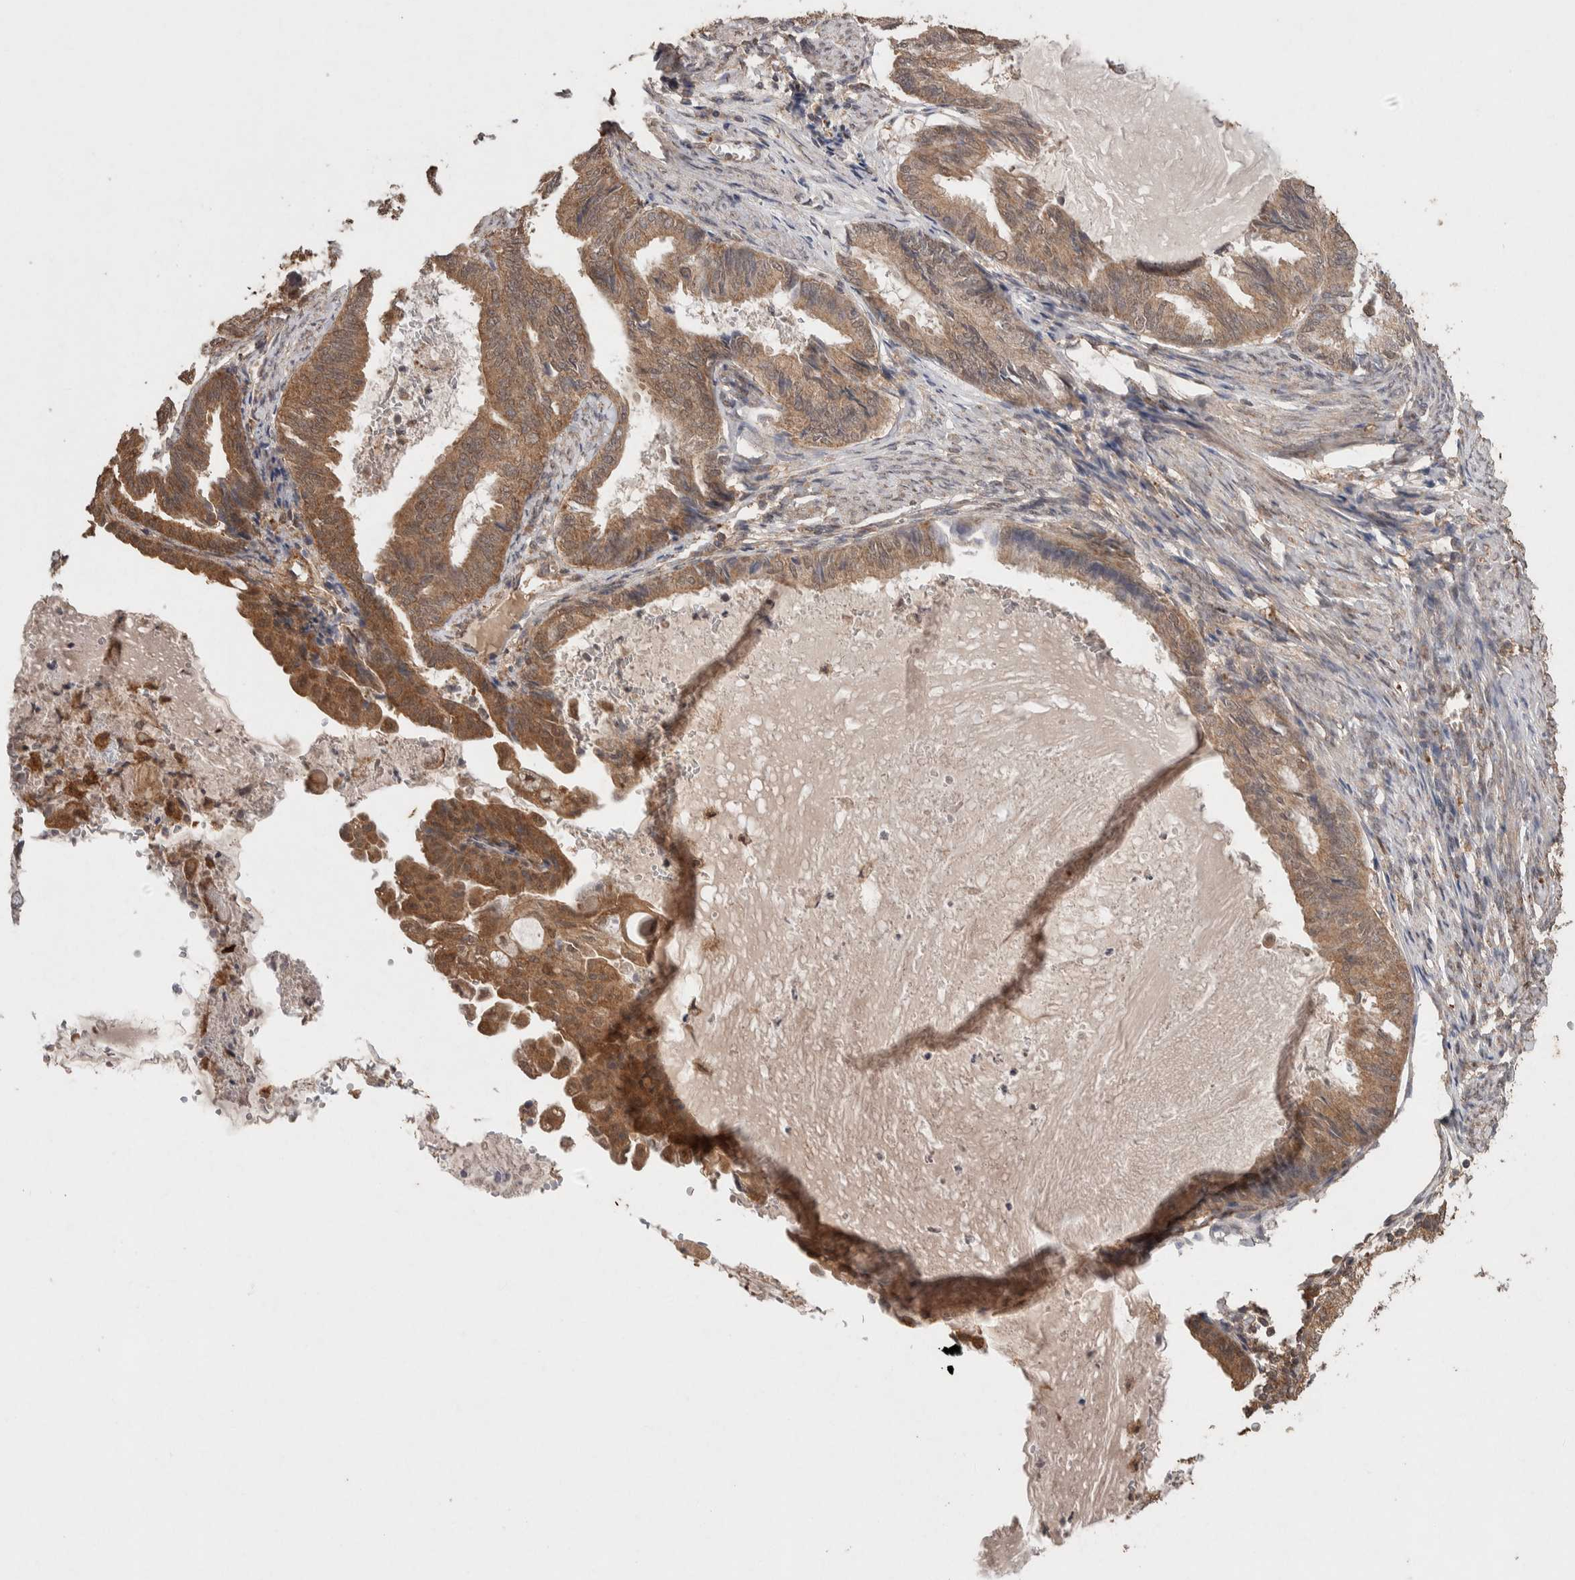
{"staining": {"intensity": "moderate", "quantity": ">75%", "location": "cytoplasmic/membranous"}, "tissue": "endometrial cancer", "cell_type": "Tumor cells", "image_type": "cancer", "snomed": [{"axis": "morphology", "description": "Adenocarcinoma, NOS"}, {"axis": "topography", "description": "Endometrium"}], "caption": "This image shows IHC staining of endometrial cancer, with medium moderate cytoplasmic/membranous staining in about >75% of tumor cells.", "gene": "KCNJ5", "patient": {"sex": "female", "age": 86}}